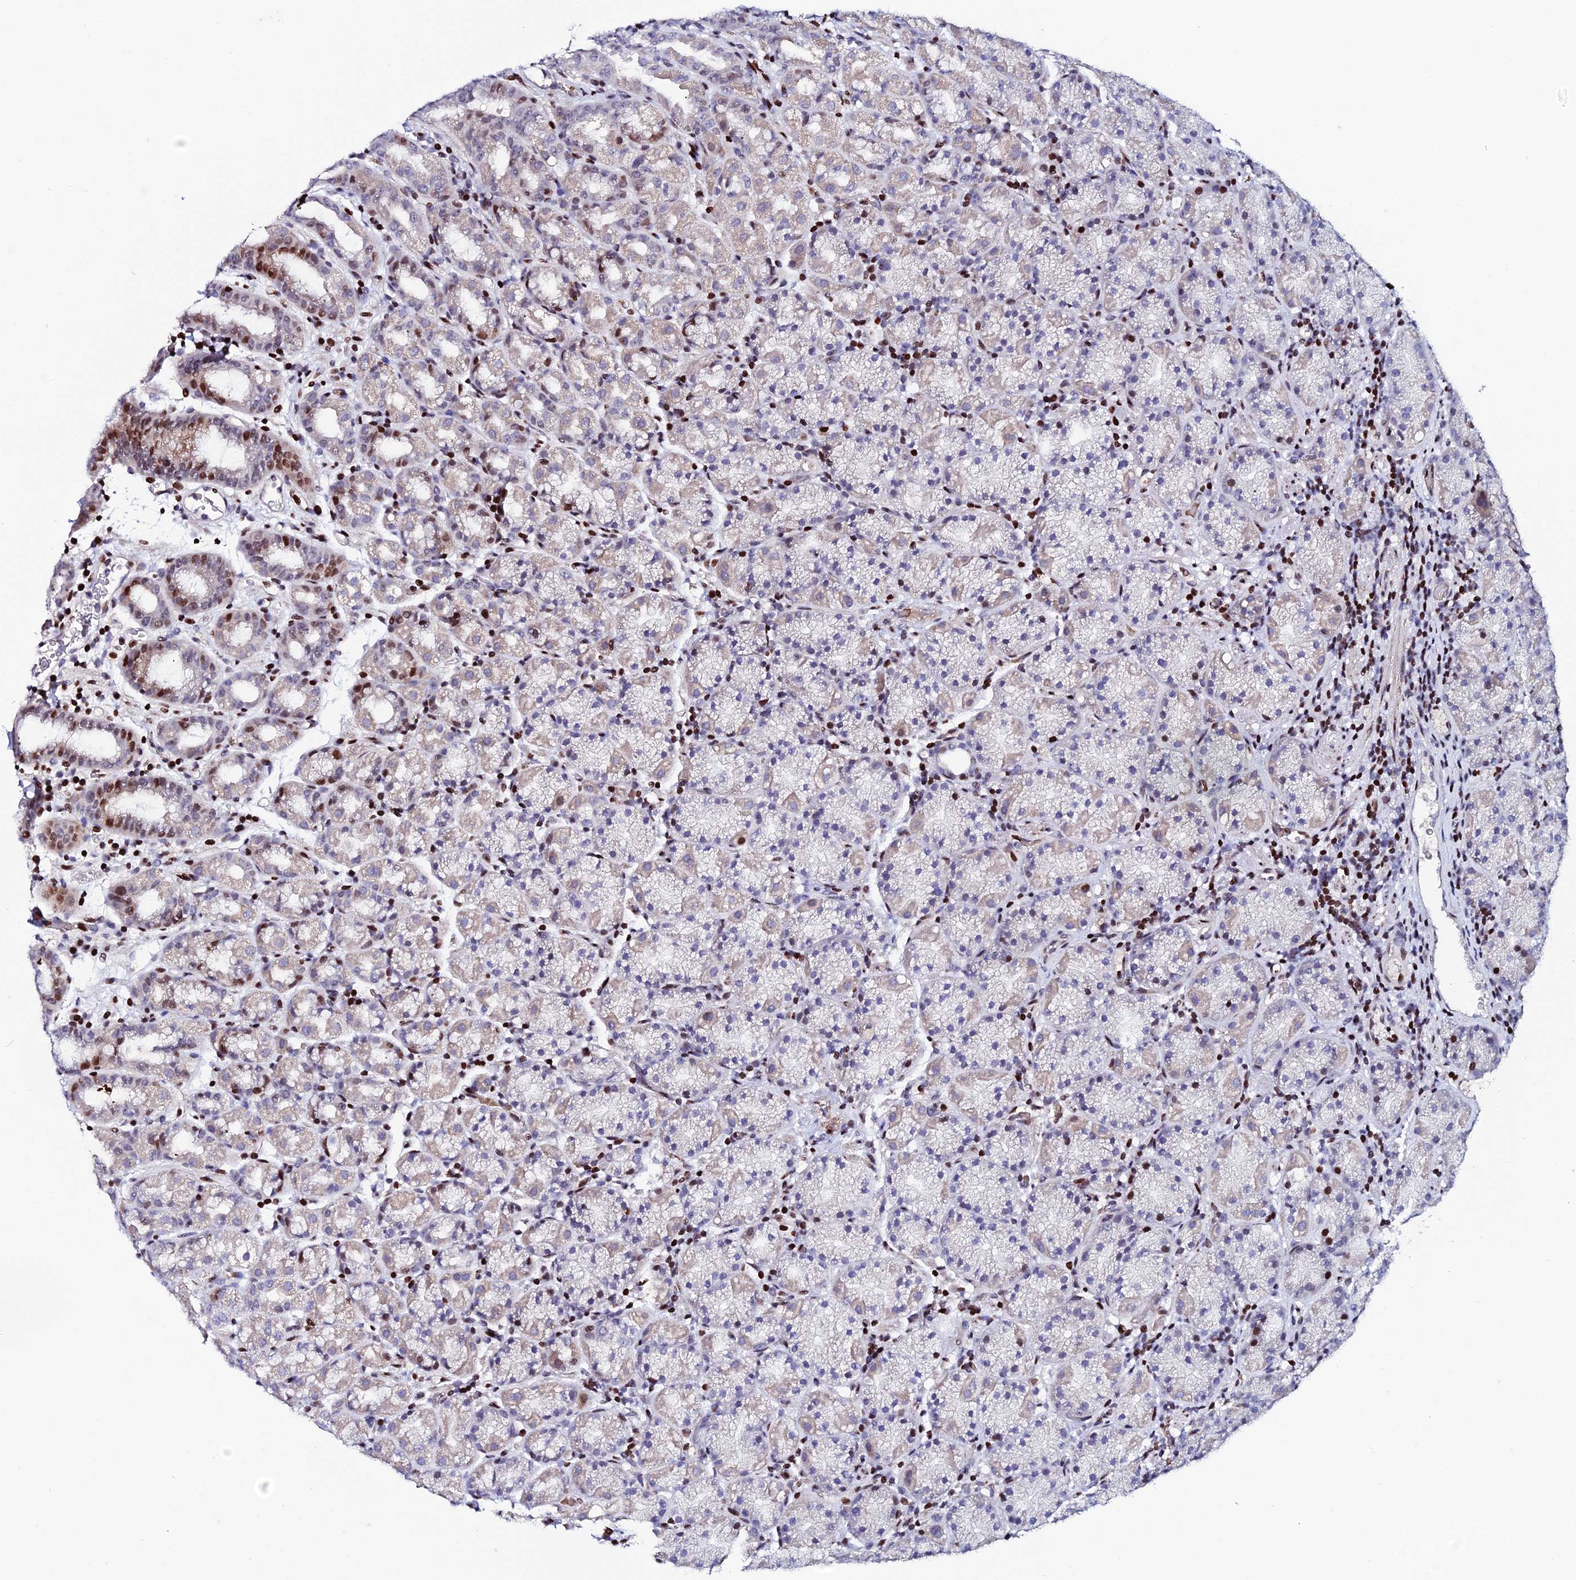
{"staining": {"intensity": "strong", "quantity": "25%-75%", "location": "nuclear"}, "tissue": "stomach", "cell_type": "Glandular cells", "image_type": "normal", "snomed": [{"axis": "morphology", "description": "Normal tissue, NOS"}, {"axis": "topography", "description": "Stomach, upper"}, {"axis": "topography", "description": "Stomach, lower"}, {"axis": "topography", "description": "Small intestine"}], "caption": "Glandular cells exhibit high levels of strong nuclear positivity in approximately 25%-75% of cells in benign stomach. The staining is performed using DAB brown chromogen to label protein expression. The nuclei are counter-stained blue using hematoxylin.", "gene": "MYNN", "patient": {"sex": "male", "age": 68}}